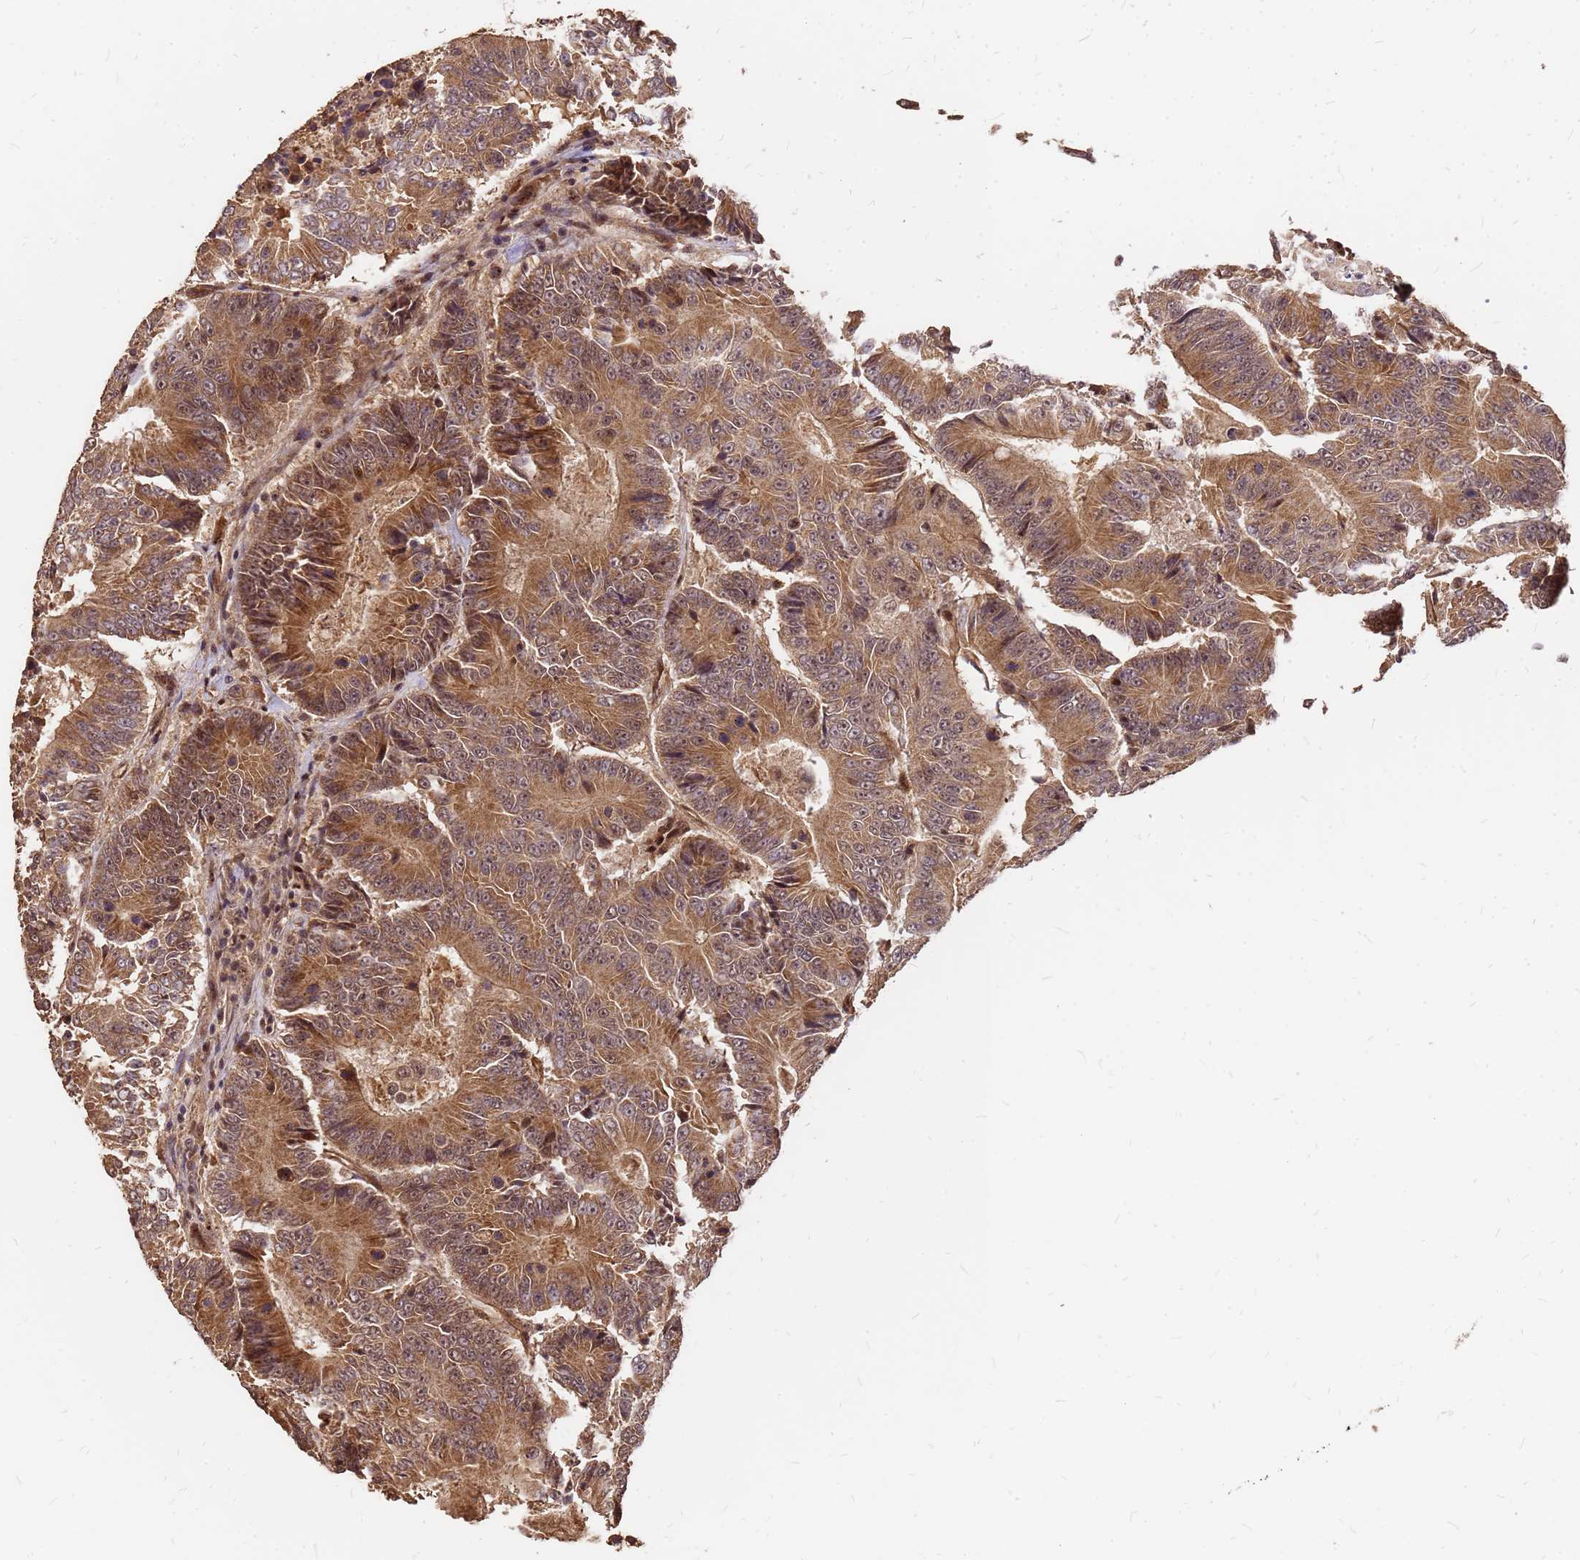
{"staining": {"intensity": "moderate", "quantity": ">75%", "location": "cytoplasmic/membranous,nuclear"}, "tissue": "colorectal cancer", "cell_type": "Tumor cells", "image_type": "cancer", "snomed": [{"axis": "morphology", "description": "Adenocarcinoma, NOS"}, {"axis": "topography", "description": "Colon"}], "caption": "The histopathology image displays immunohistochemical staining of colorectal adenocarcinoma. There is moderate cytoplasmic/membranous and nuclear expression is present in approximately >75% of tumor cells.", "gene": "GPATCH8", "patient": {"sex": "male", "age": 83}}